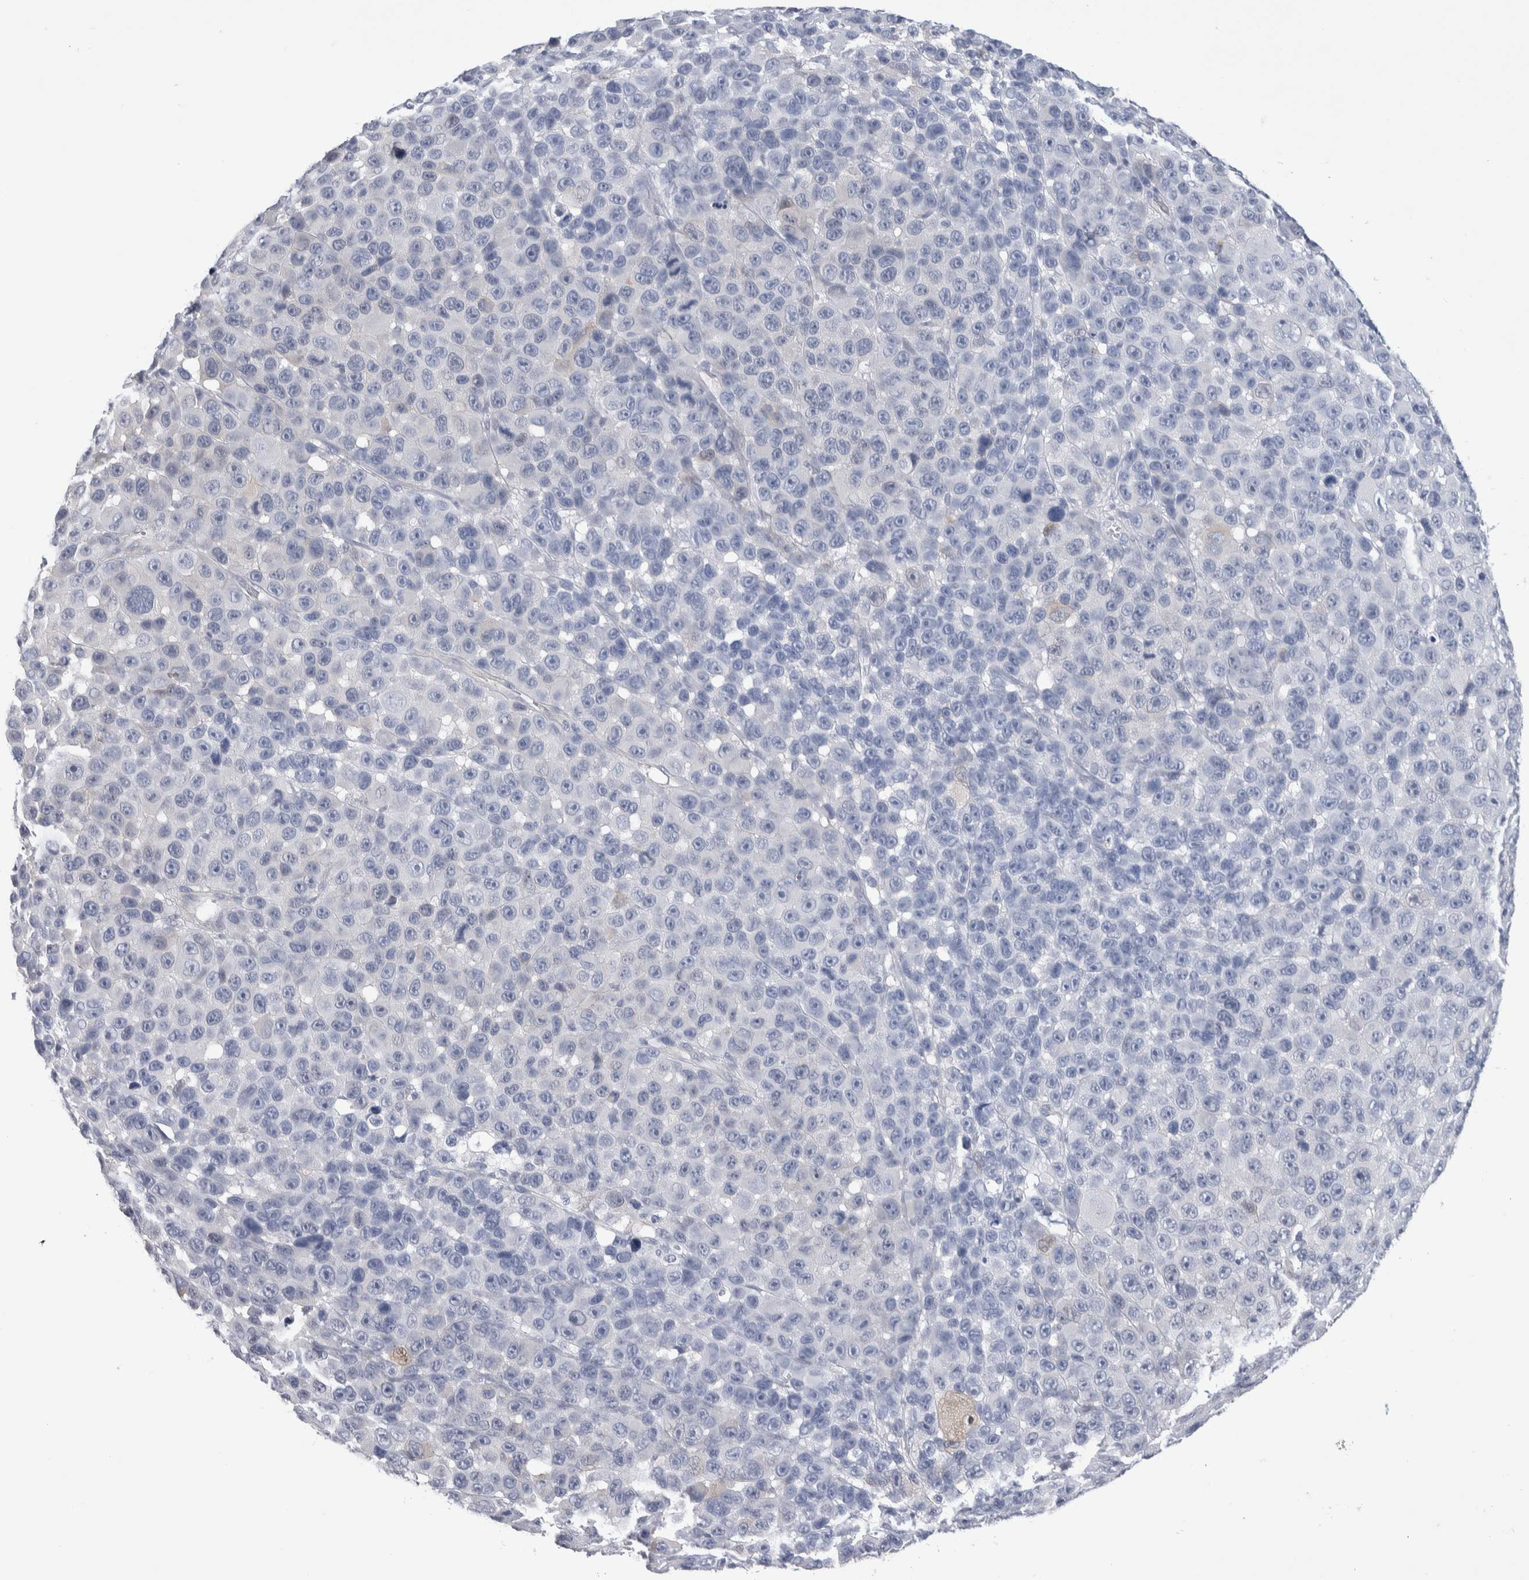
{"staining": {"intensity": "negative", "quantity": "none", "location": "none"}, "tissue": "melanoma", "cell_type": "Tumor cells", "image_type": "cancer", "snomed": [{"axis": "morphology", "description": "Malignant melanoma, NOS"}, {"axis": "topography", "description": "Skin"}], "caption": "Immunohistochemical staining of melanoma shows no significant expression in tumor cells. Nuclei are stained in blue.", "gene": "LURAP1L", "patient": {"sex": "male", "age": 53}}